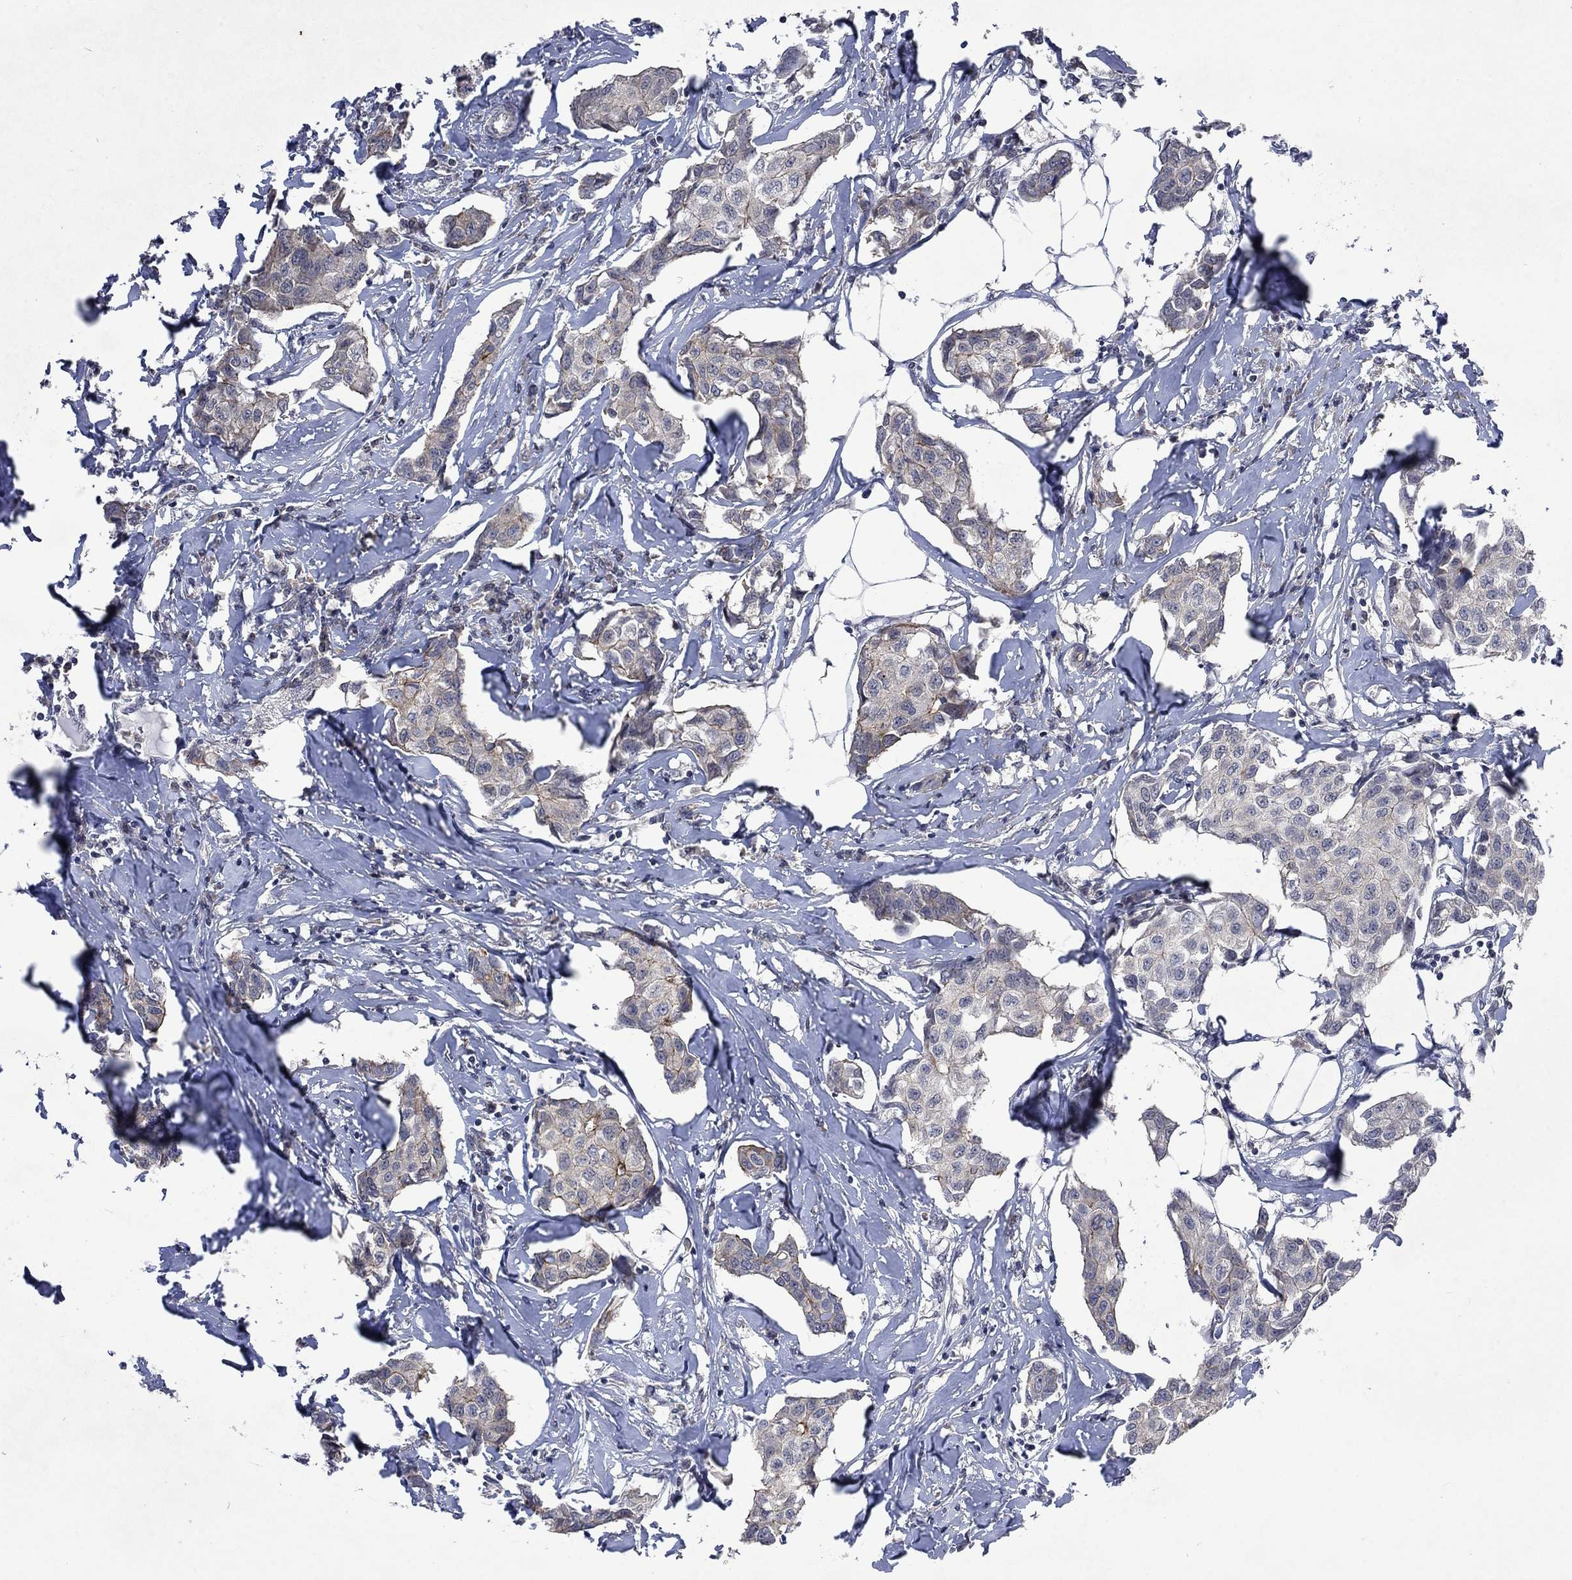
{"staining": {"intensity": "negative", "quantity": "none", "location": "none"}, "tissue": "breast cancer", "cell_type": "Tumor cells", "image_type": "cancer", "snomed": [{"axis": "morphology", "description": "Duct carcinoma"}, {"axis": "topography", "description": "Breast"}], "caption": "Immunohistochemical staining of breast cancer (intraductal carcinoma) reveals no significant positivity in tumor cells.", "gene": "PPP1R9A", "patient": {"sex": "female", "age": 80}}